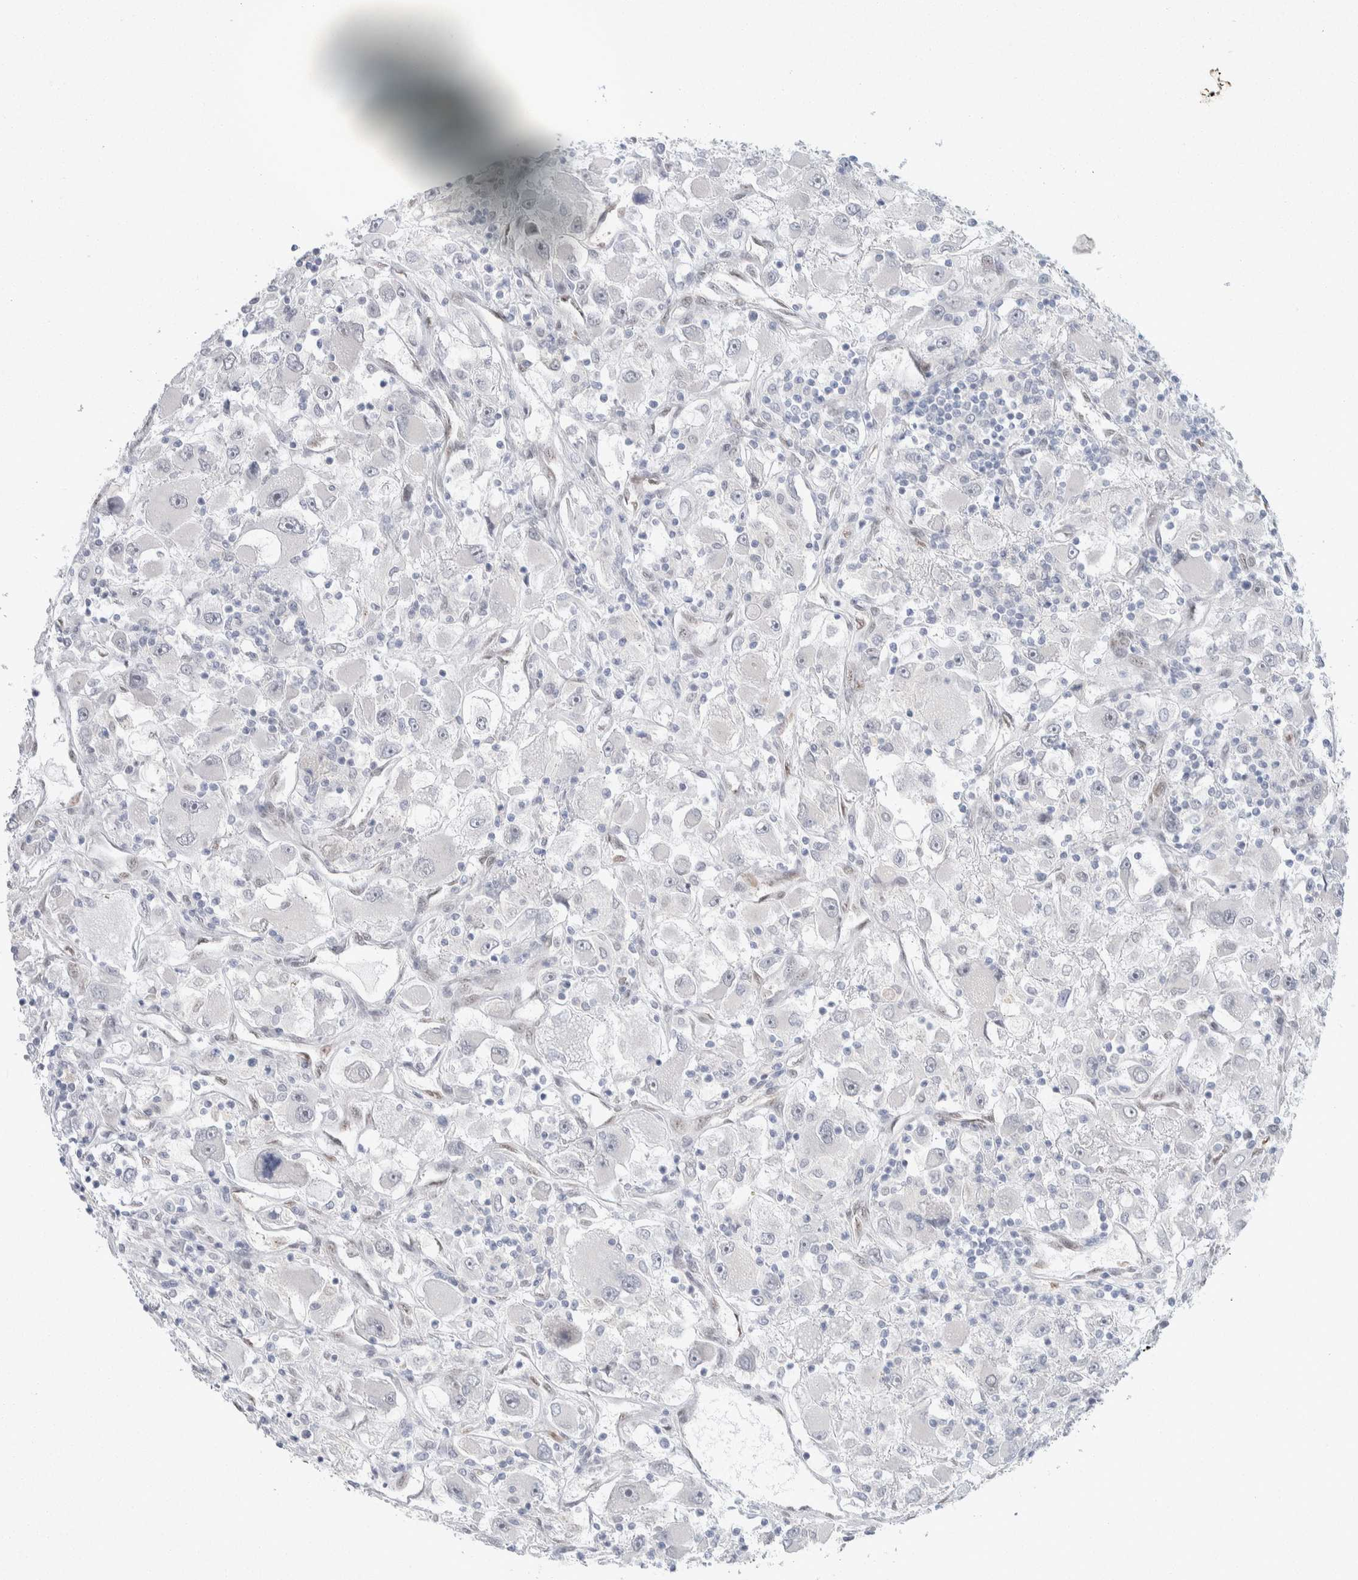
{"staining": {"intensity": "negative", "quantity": "none", "location": "none"}, "tissue": "renal cancer", "cell_type": "Tumor cells", "image_type": "cancer", "snomed": [{"axis": "morphology", "description": "Adenocarcinoma, NOS"}, {"axis": "topography", "description": "Kidney"}], "caption": "Tumor cells show no significant protein expression in adenocarcinoma (renal).", "gene": "PRMT1", "patient": {"sex": "female", "age": 52}}